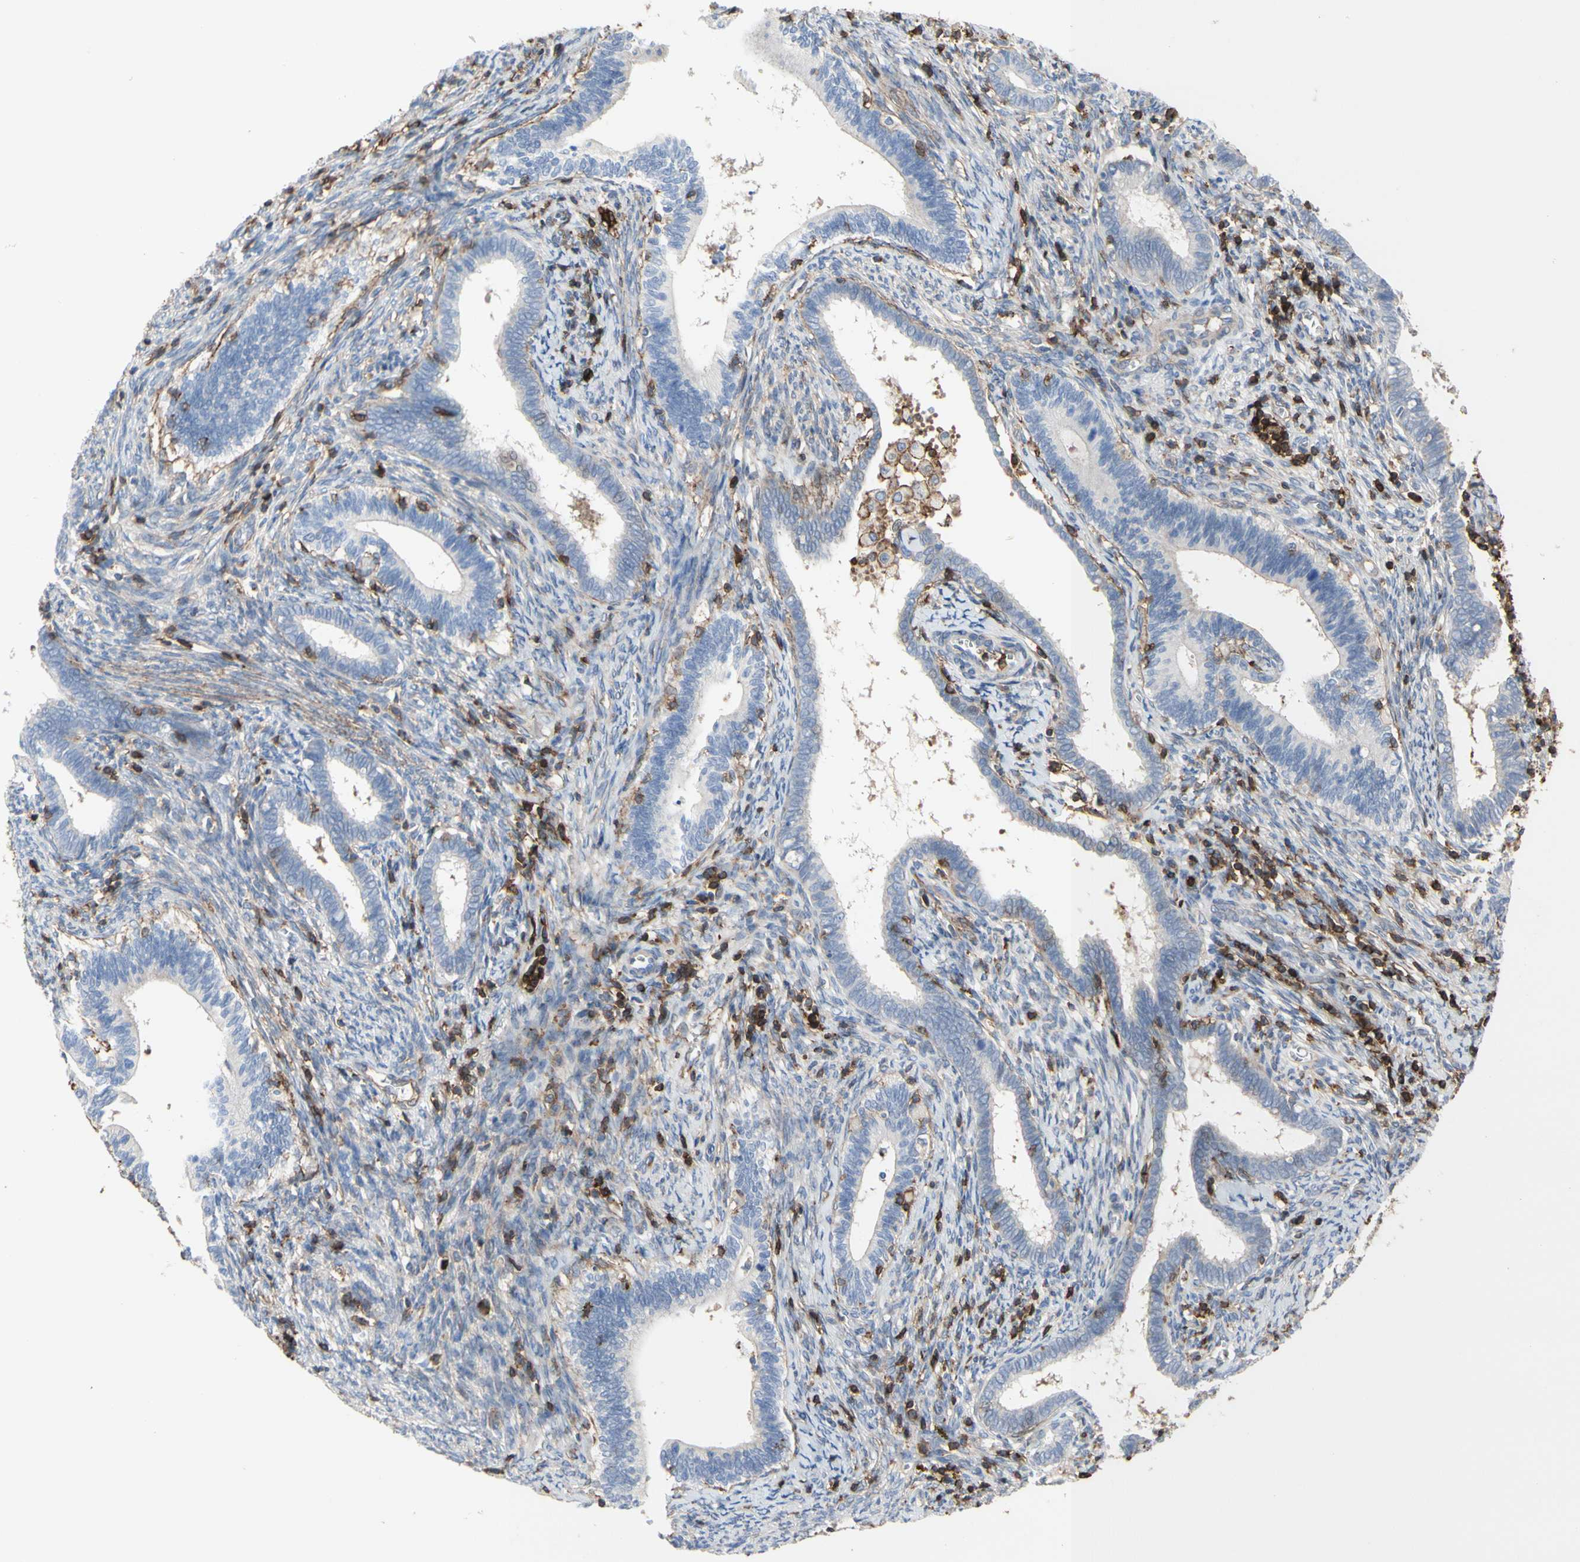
{"staining": {"intensity": "negative", "quantity": "none", "location": "none"}, "tissue": "cervical cancer", "cell_type": "Tumor cells", "image_type": "cancer", "snomed": [{"axis": "morphology", "description": "Adenocarcinoma, NOS"}, {"axis": "topography", "description": "Cervix"}], "caption": "Immunohistochemical staining of cervical adenocarcinoma displays no significant staining in tumor cells. (Stains: DAB (3,3'-diaminobenzidine) immunohistochemistry with hematoxylin counter stain, Microscopy: brightfield microscopy at high magnification).", "gene": "ANXA6", "patient": {"sex": "female", "age": 44}}